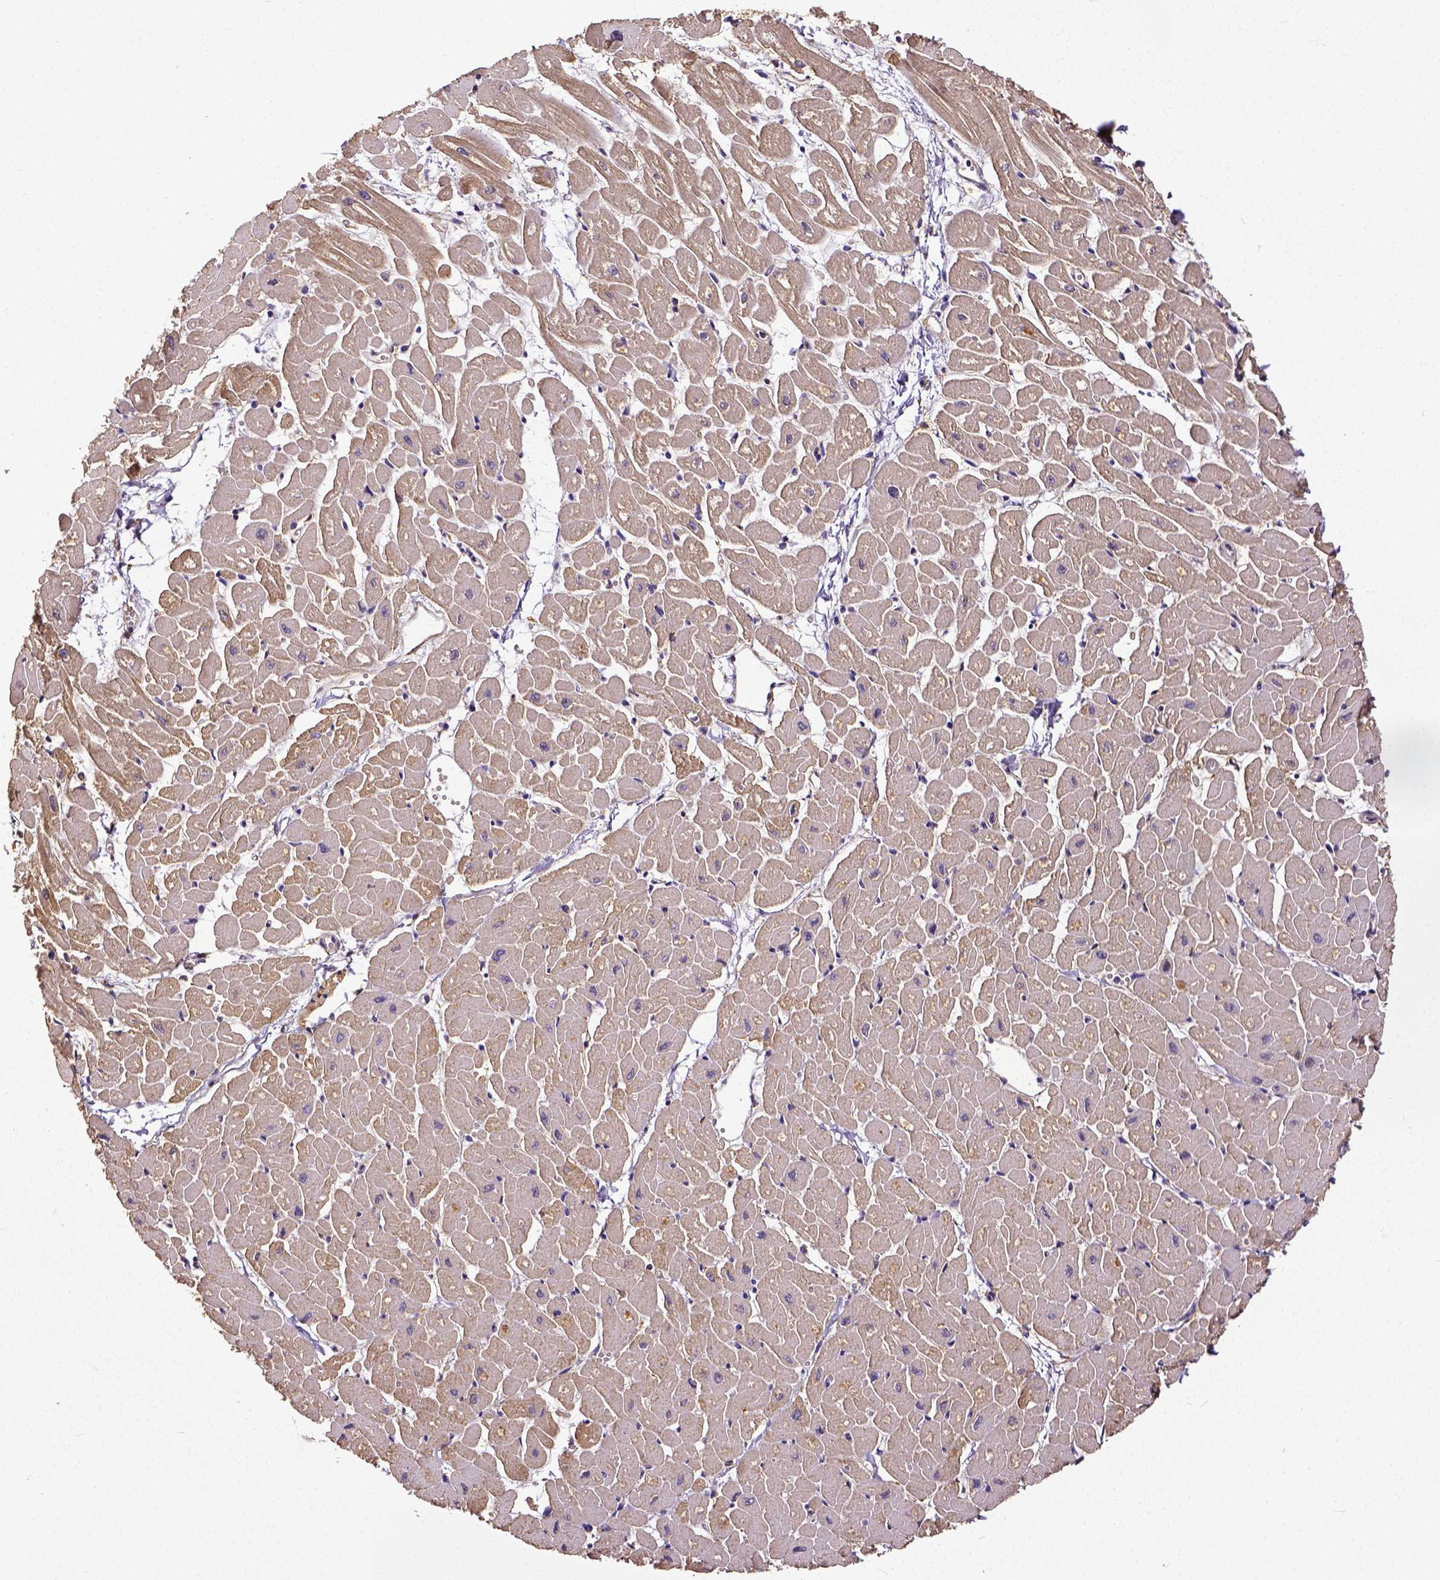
{"staining": {"intensity": "moderate", "quantity": ">75%", "location": "cytoplasmic/membranous"}, "tissue": "heart muscle", "cell_type": "Cardiomyocytes", "image_type": "normal", "snomed": [{"axis": "morphology", "description": "Normal tissue, NOS"}, {"axis": "topography", "description": "Heart"}], "caption": "Protein expression analysis of normal human heart muscle reveals moderate cytoplasmic/membranous staining in about >75% of cardiomyocytes.", "gene": "DICER1", "patient": {"sex": "male", "age": 57}}